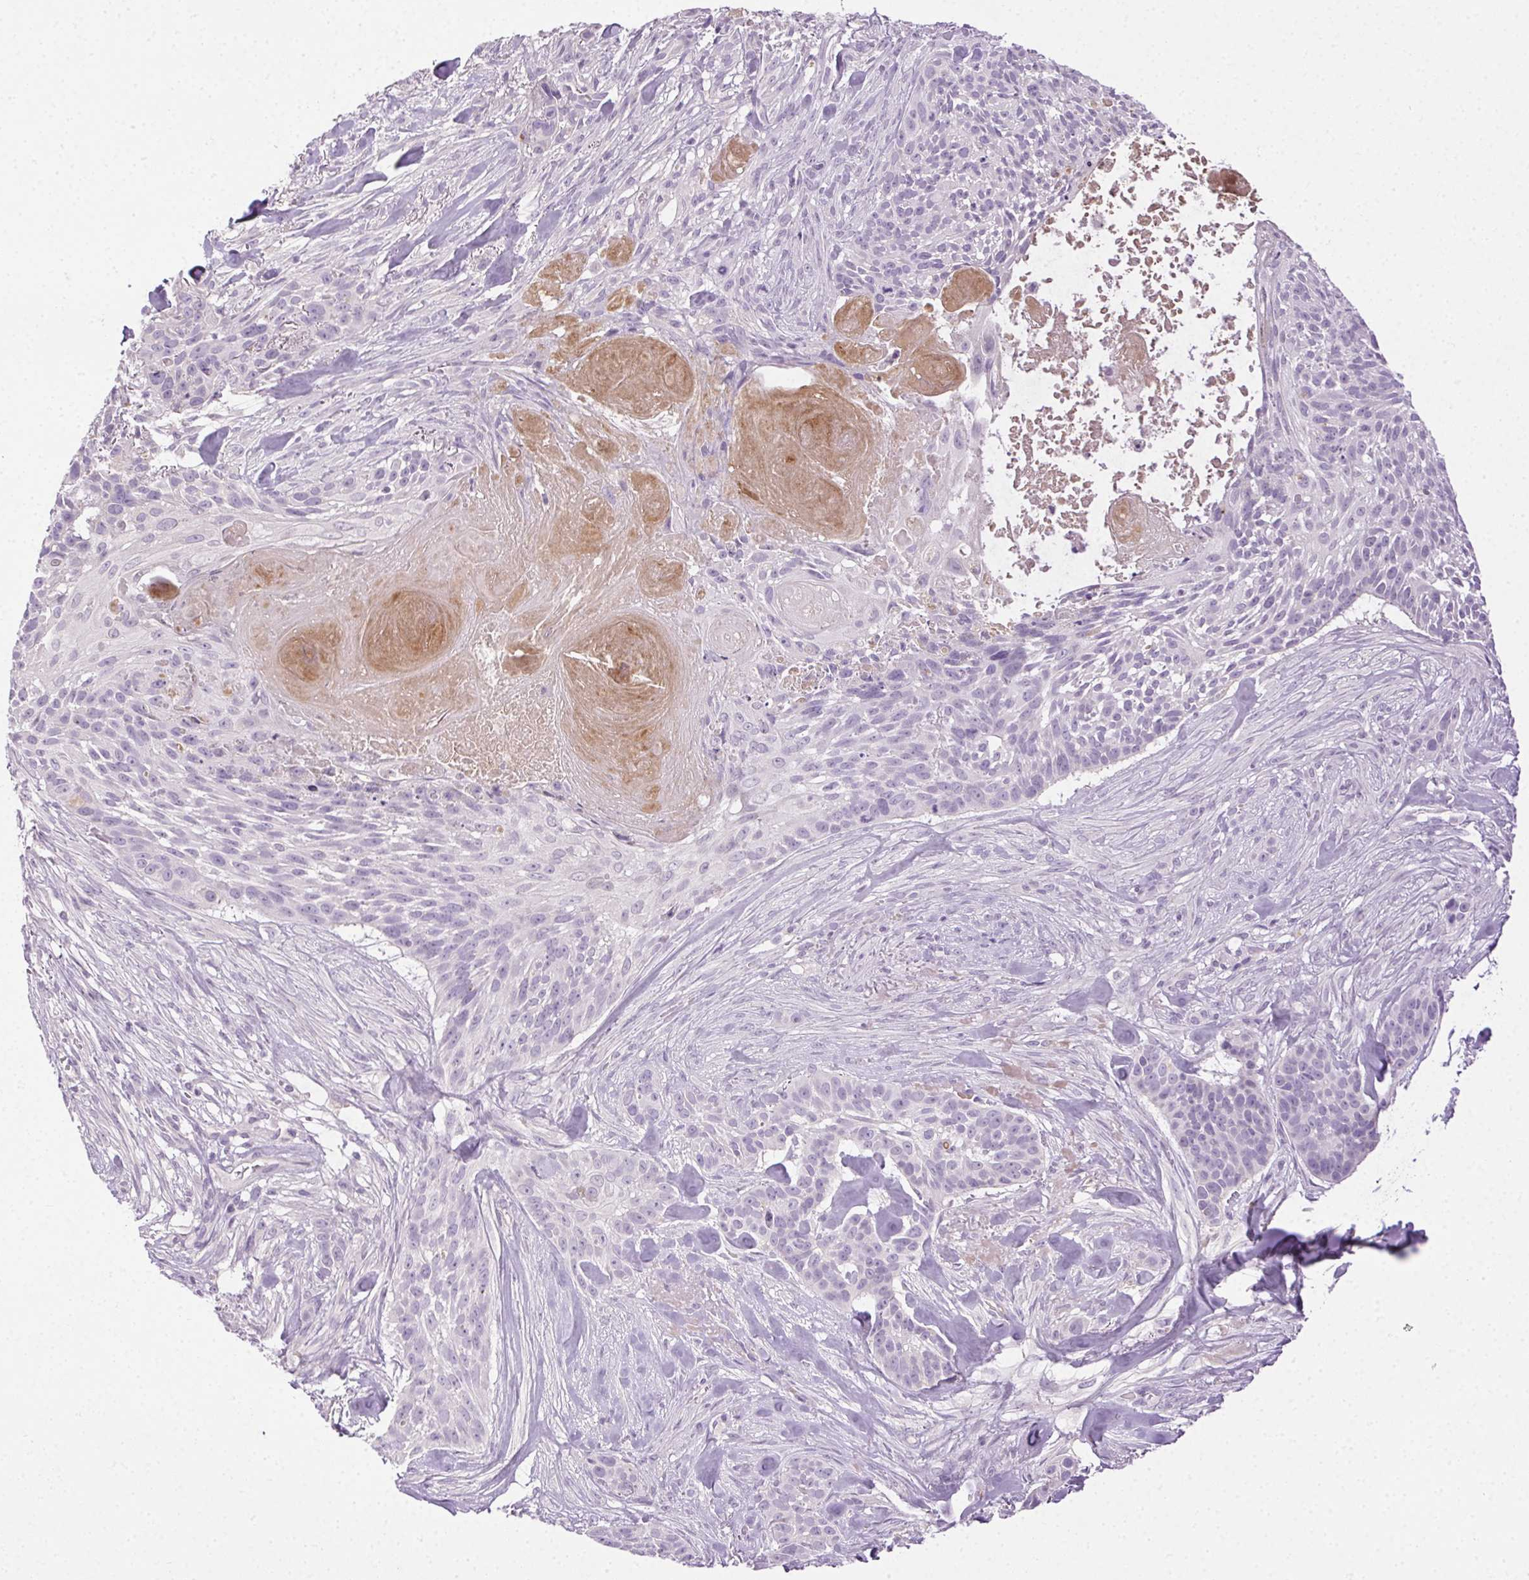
{"staining": {"intensity": "negative", "quantity": "none", "location": "none"}, "tissue": "skin cancer", "cell_type": "Tumor cells", "image_type": "cancer", "snomed": [{"axis": "morphology", "description": "Basal cell carcinoma"}, {"axis": "topography", "description": "Skin"}], "caption": "Image shows no significant protein staining in tumor cells of skin cancer (basal cell carcinoma).", "gene": "BPIFB2", "patient": {"sex": "male", "age": 87}}